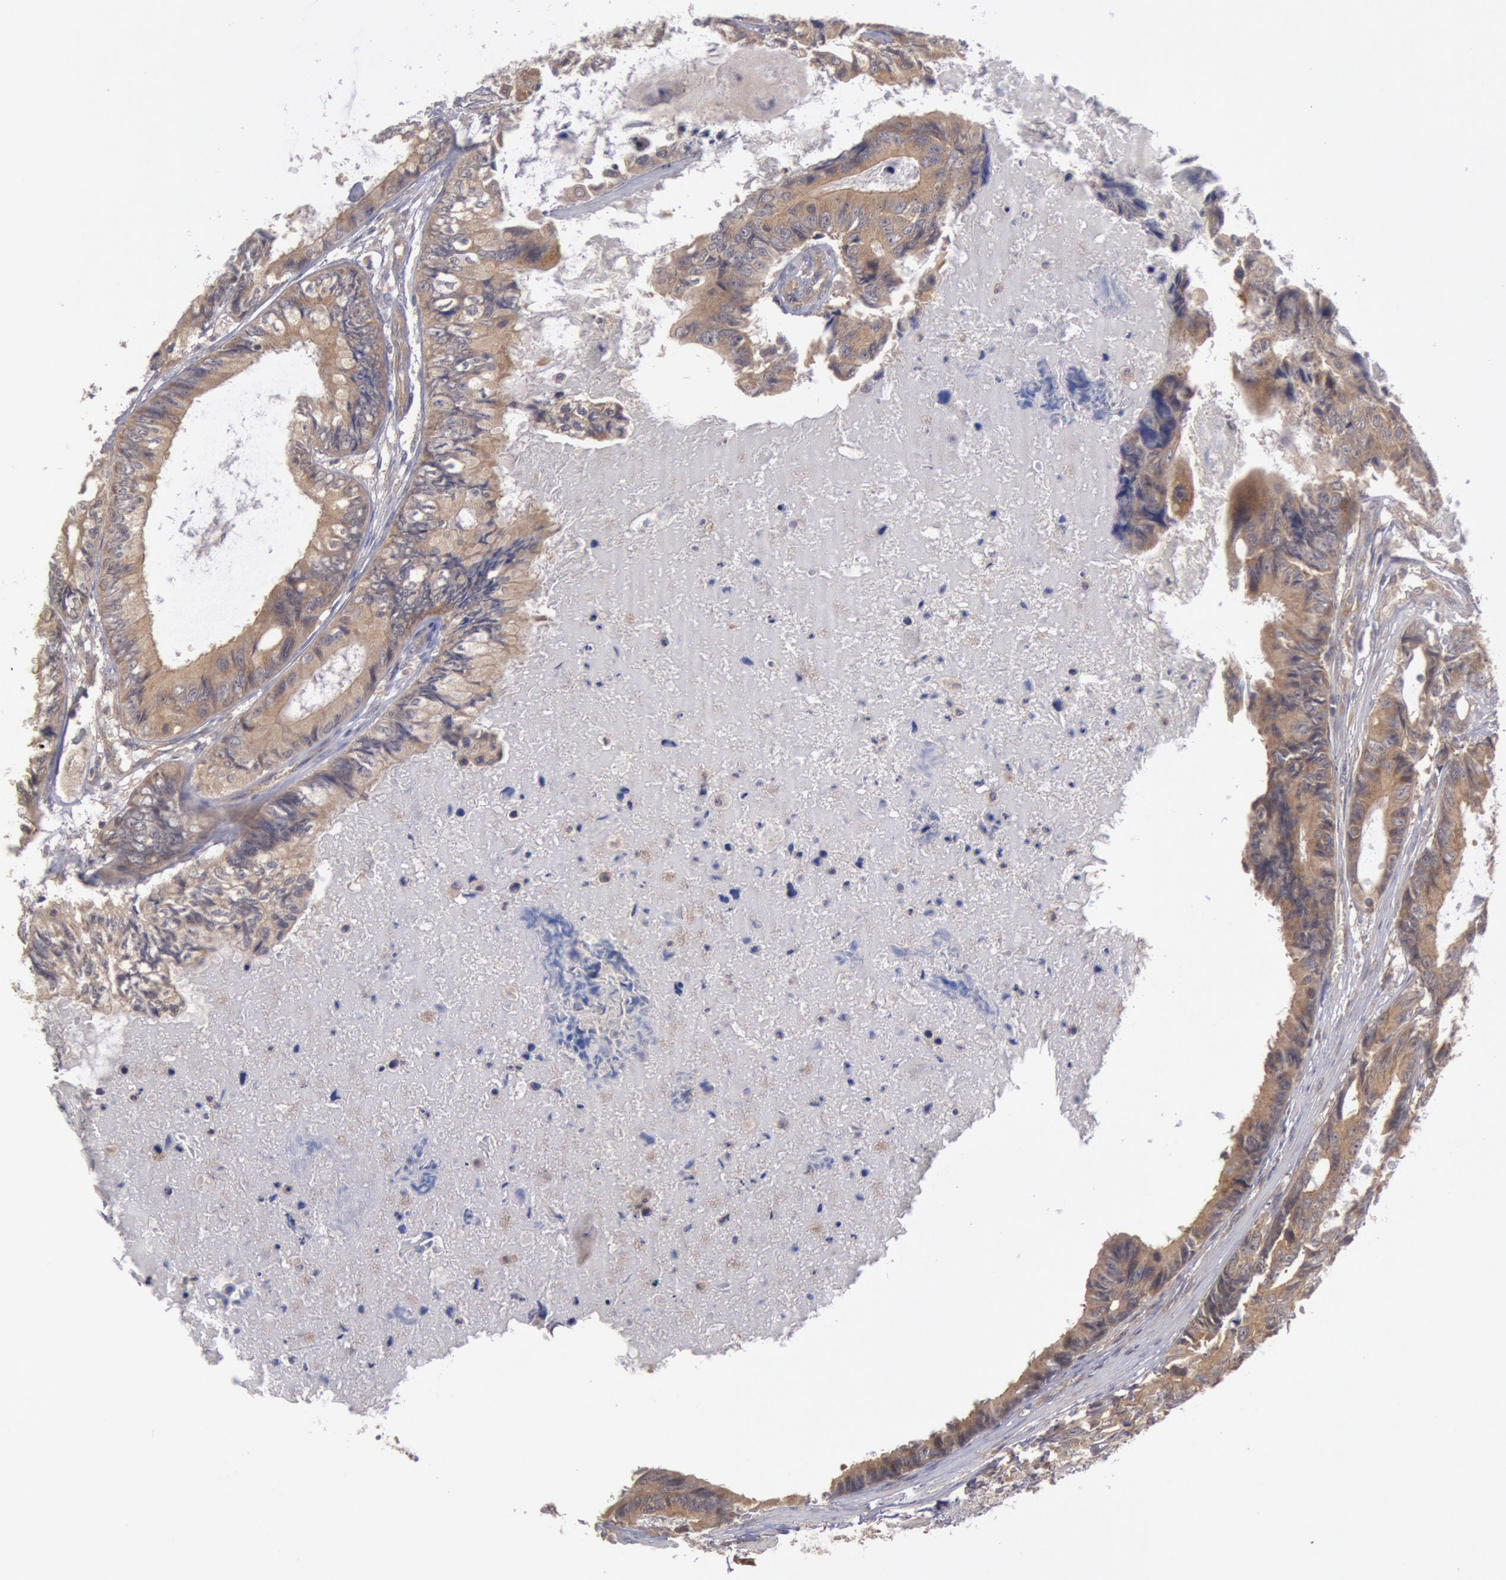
{"staining": {"intensity": "moderate", "quantity": ">75%", "location": "cytoplasmic/membranous"}, "tissue": "colorectal cancer", "cell_type": "Tumor cells", "image_type": "cancer", "snomed": [{"axis": "morphology", "description": "Adenocarcinoma, NOS"}, {"axis": "topography", "description": "Rectum"}], "caption": "High-magnification brightfield microscopy of adenocarcinoma (colorectal) stained with DAB (brown) and counterstained with hematoxylin (blue). tumor cells exhibit moderate cytoplasmic/membranous staining is present in approximately>75% of cells. (Stains: DAB in brown, nuclei in blue, Microscopy: brightfield microscopy at high magnification).", "gene": "BRAF", "patient": {"sex": "female", "age": 98}}